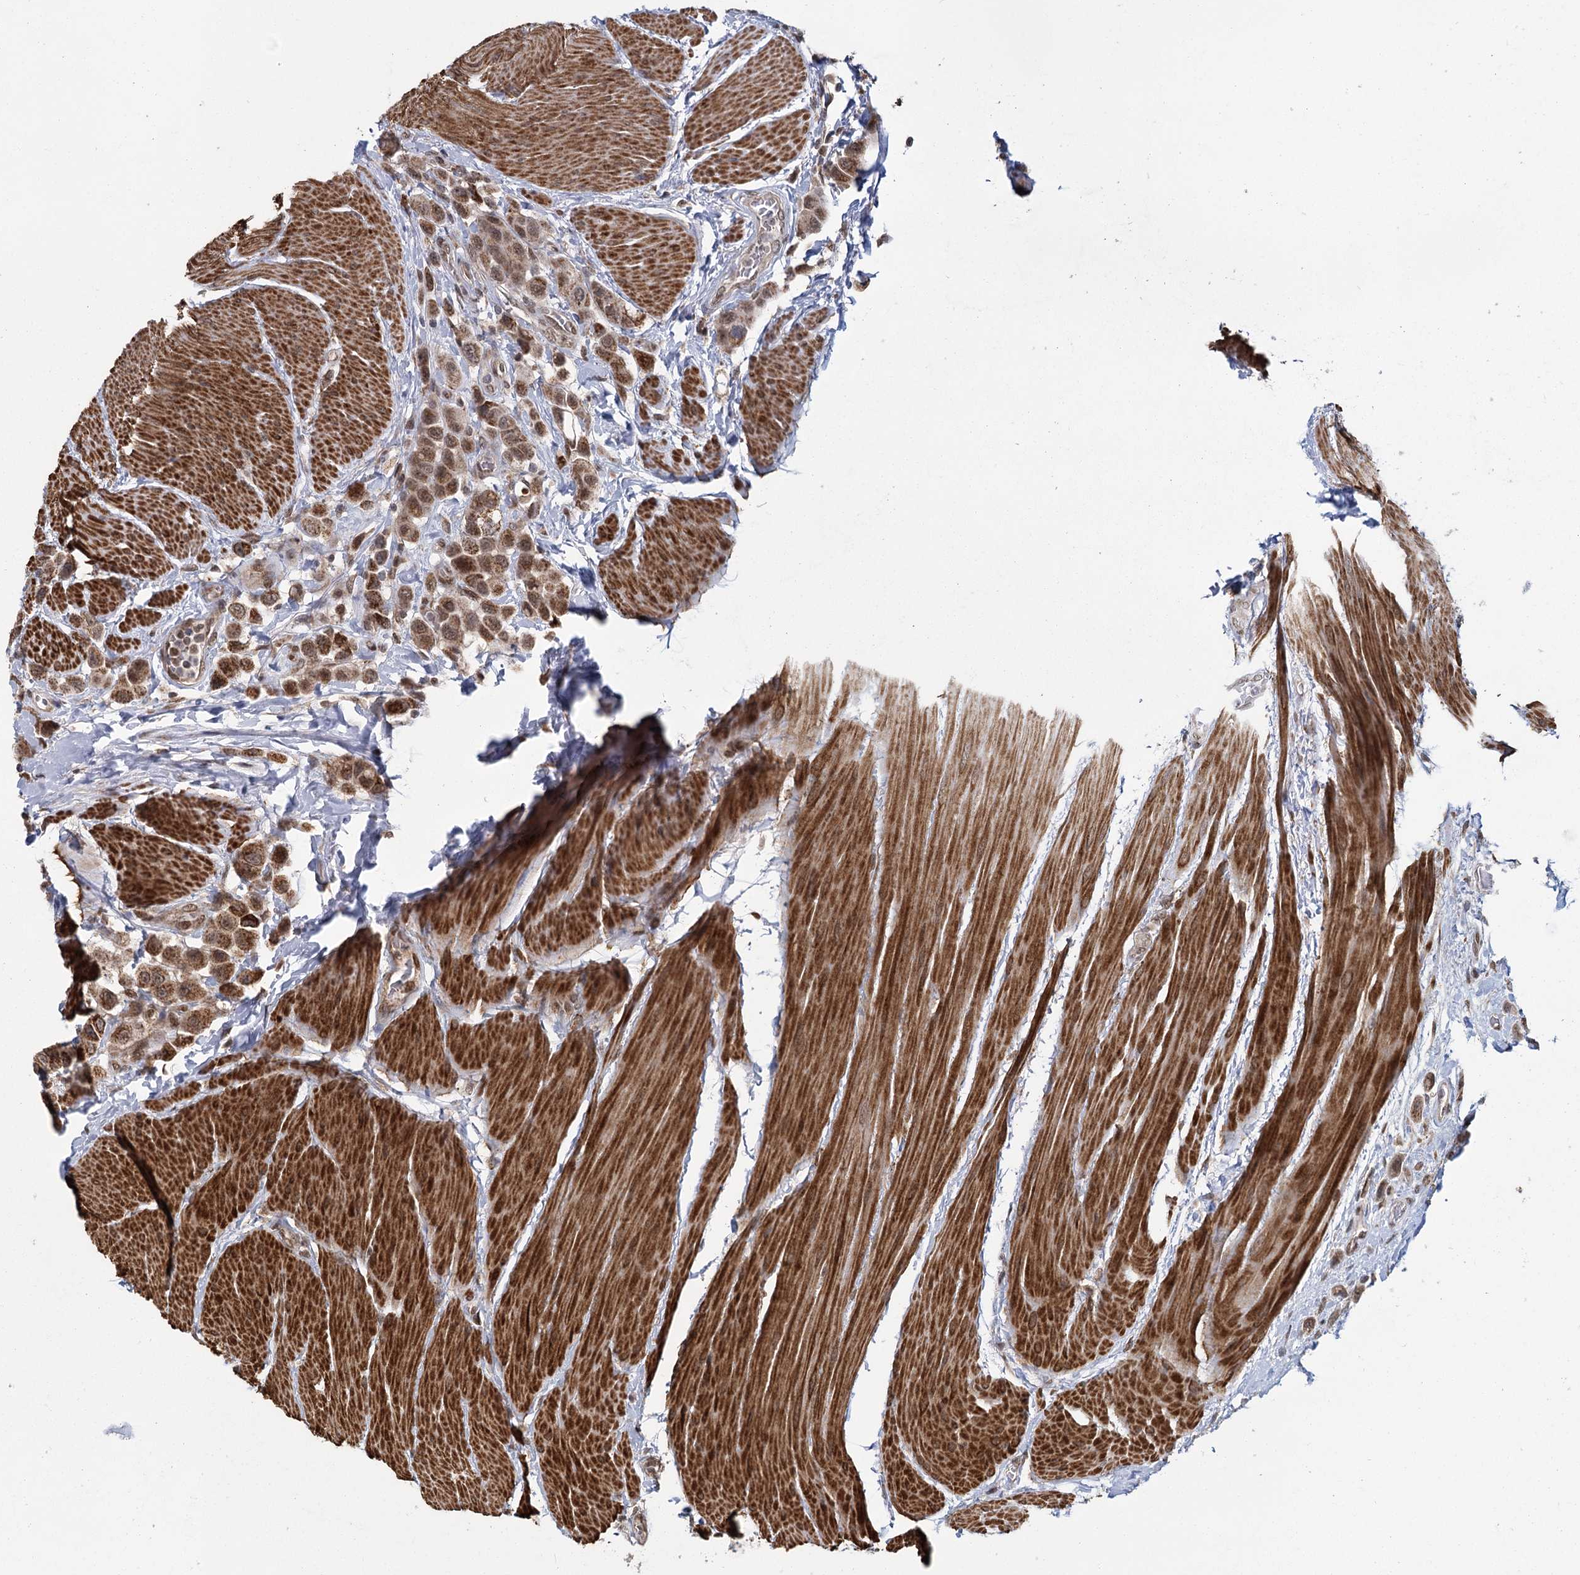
{"staining": {"intensity": "moderate", "quantity": ">75%", "location": "cytoplasmic/membranous,nuclear"}, "tissue": "urothelial cancer", "cell_type": "Tumor cells", "image_type": "cancer", "snomed": [{"axis": "morphology", "description": "Urothelial carcinoma, High grade"}, {"axis": "topography", "description": "Urinary bladder"}], "caption": "Immunohistochemistry (IHC) (DAB) staining of human urothelial carcinoma (high-grade) reveals moderate cytoplasmic/membranous and nuclear protein positivity in approximately >75% of tumor cells. (Brightfield microscopy of DAB IHC at high magnification).", "gene": "ZCCHC24", "patient": {"sex": "male", "age": 50}}